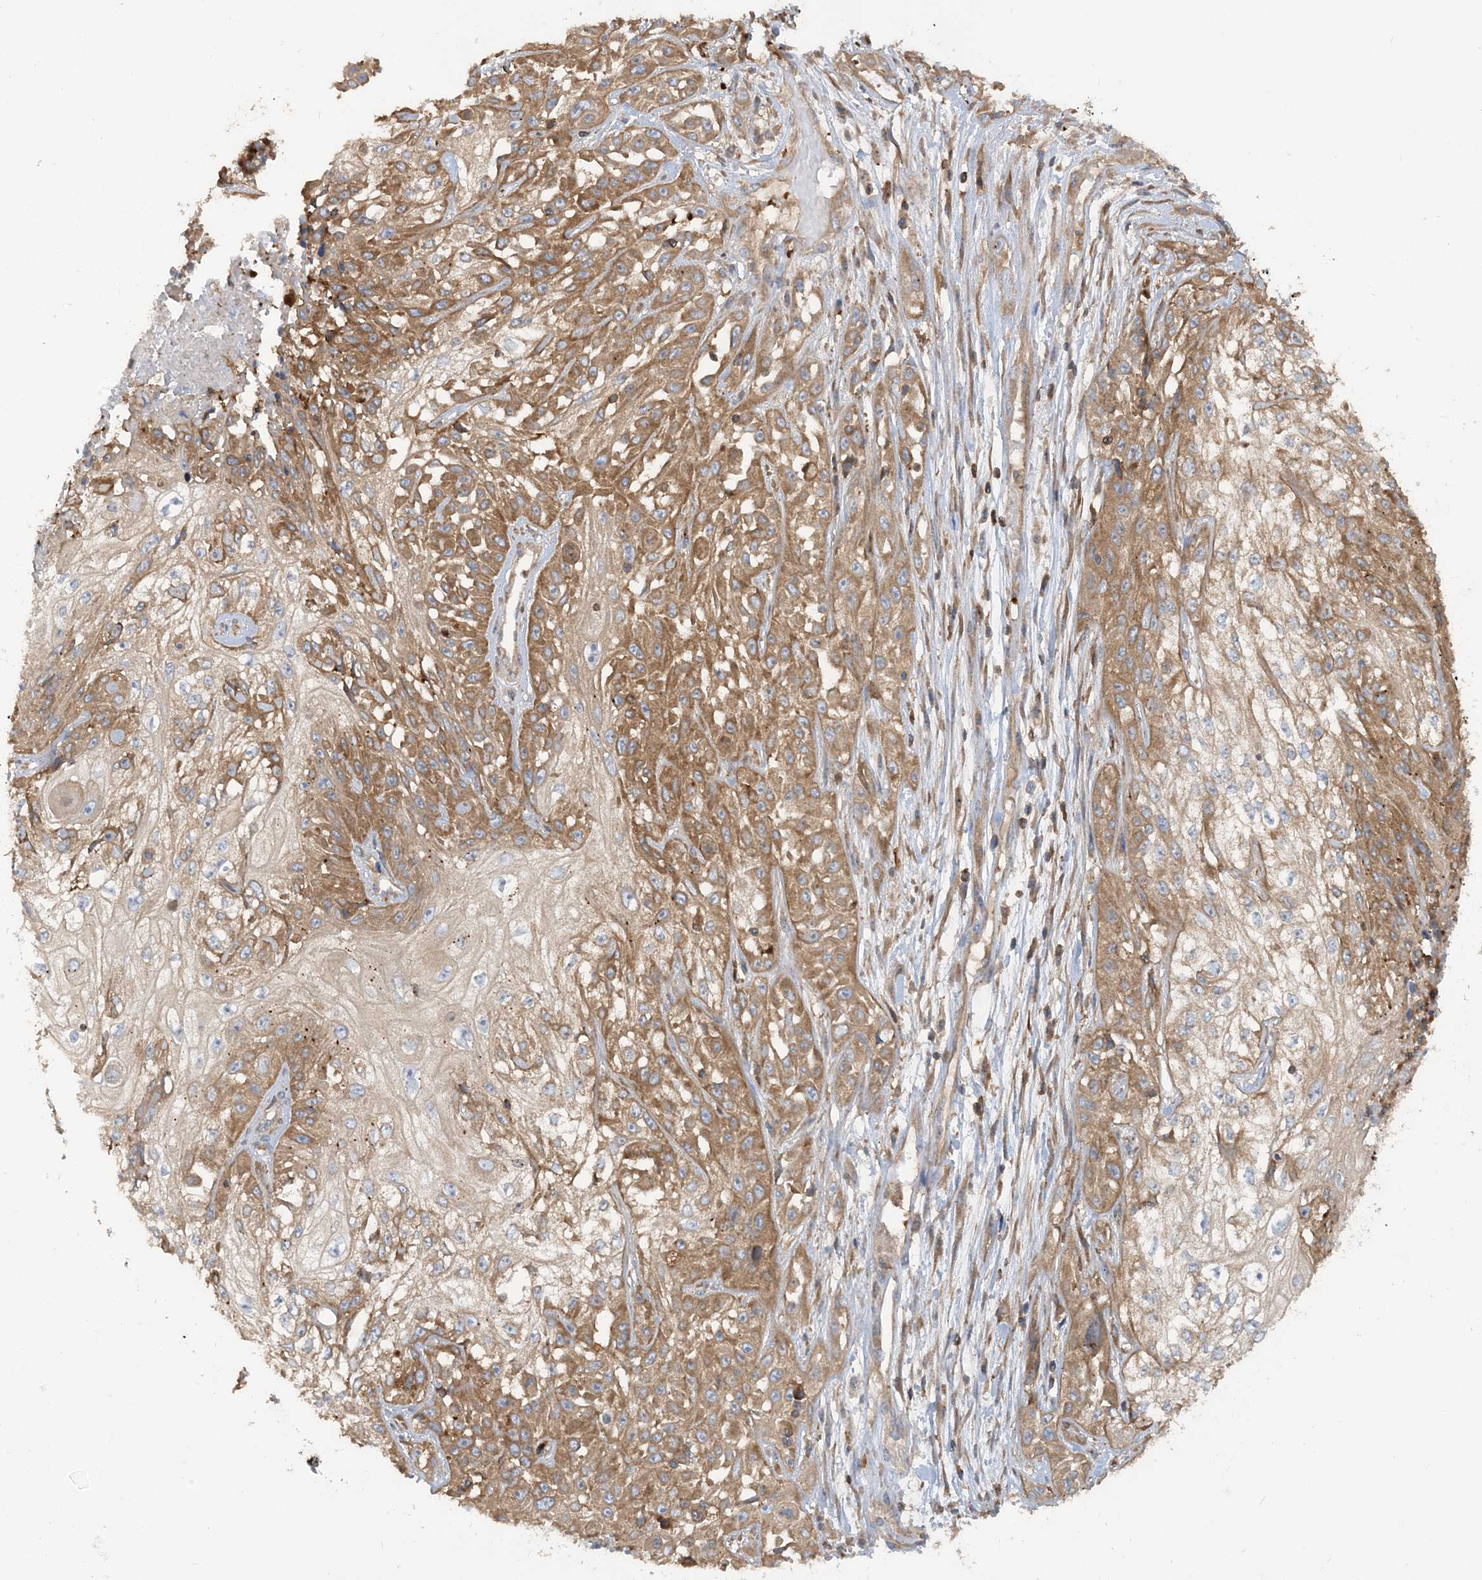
{"staining": {"intensity": "moderate", "quantity": ">75%", "location": "cytoplasmic/membranous"}, "tissue": "skin cancer", "cell_type": "Tumor cells", "image_type": "cancer", "snomed": [{"axis": "morphology", "description": "Squamous cell carcinoma, NOS"}, {"axis": "morphology", "description": "Squamous cell carcinoma, metastatic, NOS"}, {"axis": "topography", "description": "Skin"}, {"axis": "topography", "description": "Lymph node"}], "caption": "A histopathology image of metastatic squamous cell carcinoma (skin) stained for a protein reveals moderate cytoplasmic/membranous brown staining in tumor cells.", "gene": "SFMBT2", "patient": {"sex": "male", "age": 75}}